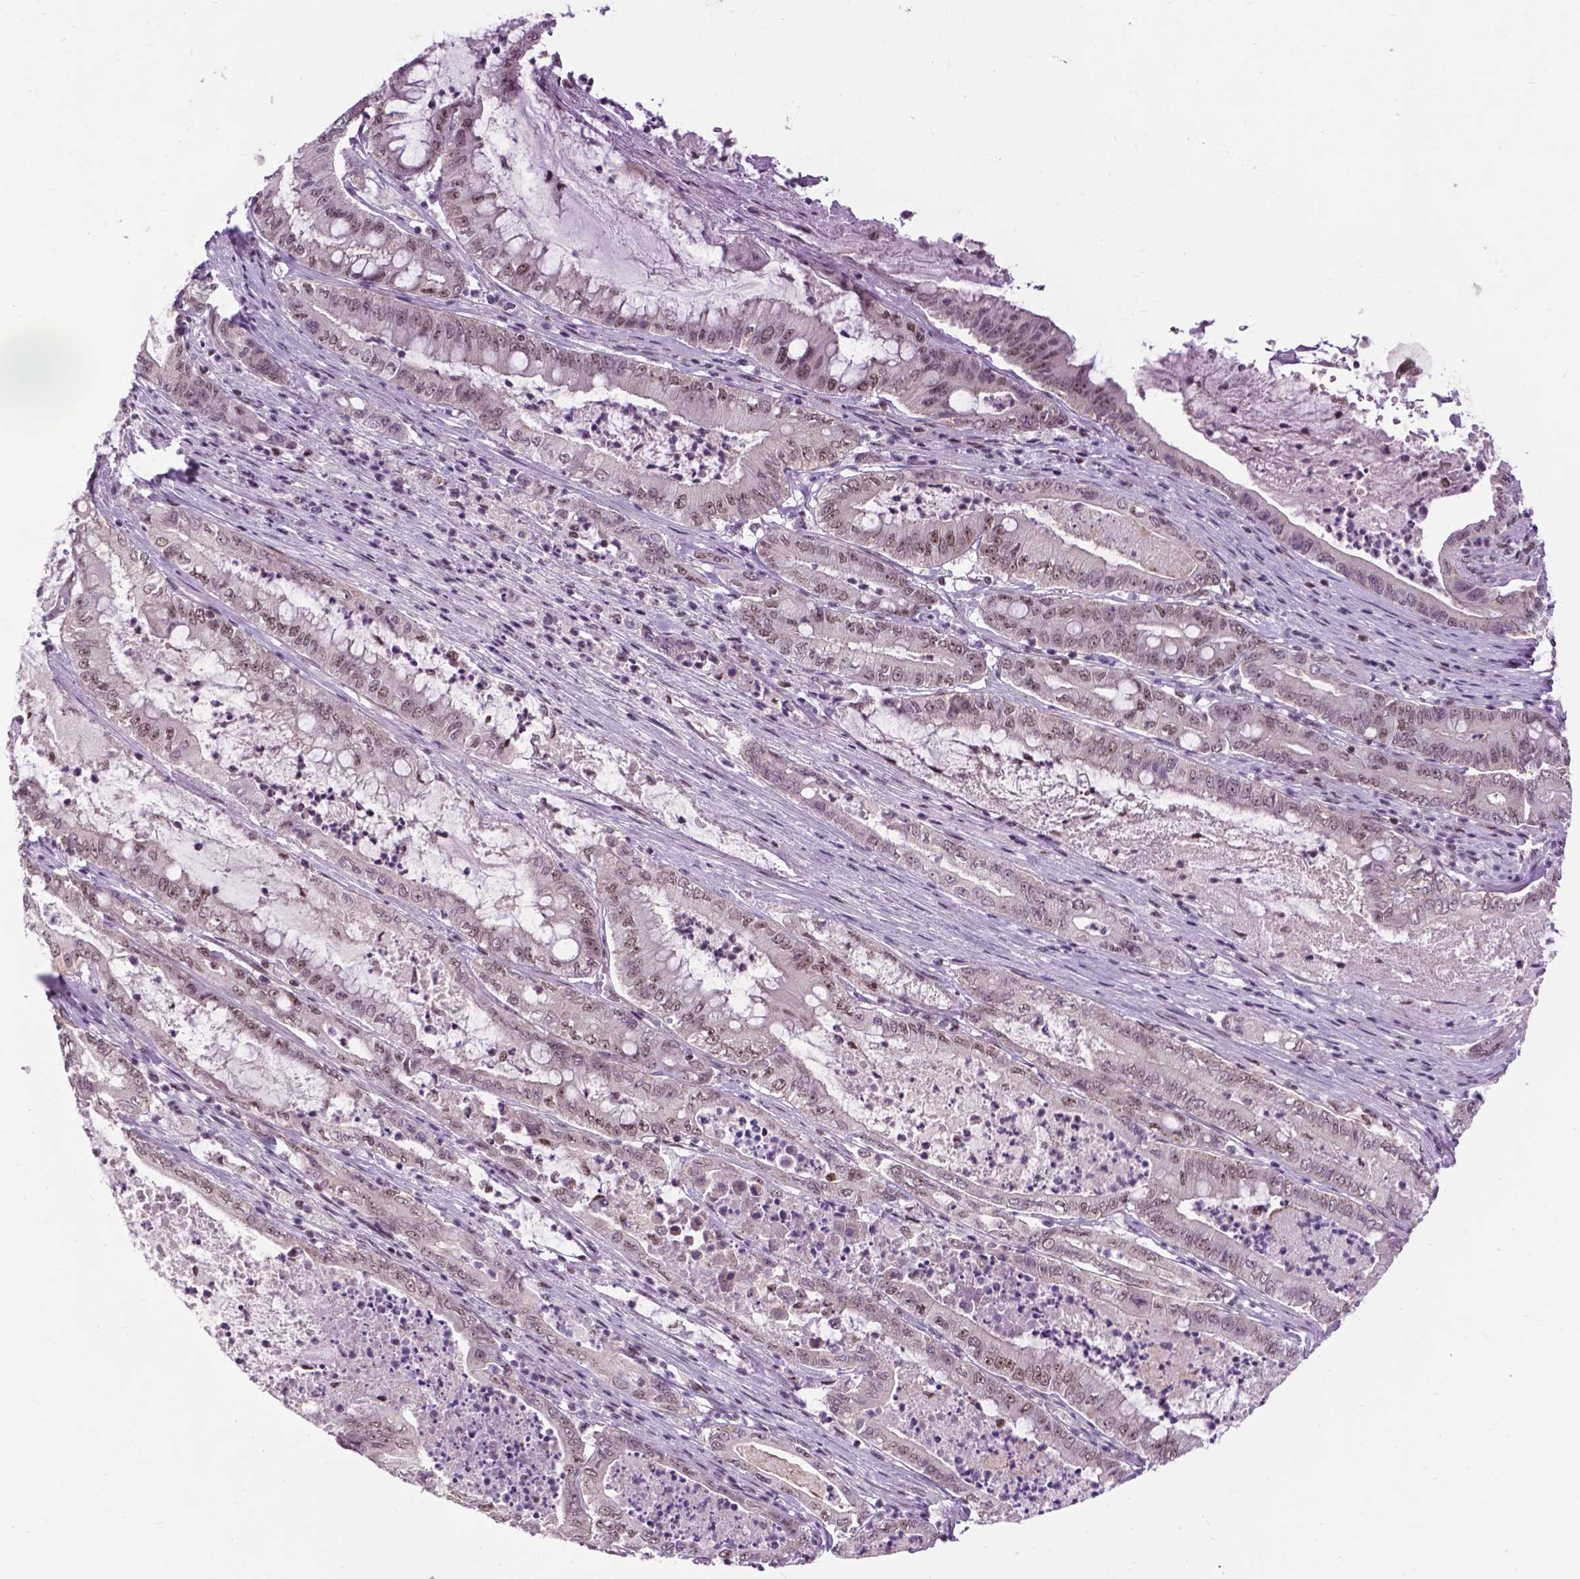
{"staining": {"intensity": "weak", "quantity": ">75%", "location": "nuclear"}, "tissue": "pancreatic cancer", "cell_type": "Tumor cells", "image_type": "cancer", "snomed": [{"axis": "morphology", "description": "Adenocarcinoma, NOS"}, {"axis": "topography", "description": "Pancreas"}], "caption": "Brown immunohistochemical staining in human adenocarcinoma (pancreatic) reveals weak nuclear staining in approximately >75% of tumor cells.", "gene": "EAF1", "patient": {"sex": "male", "age": 71}}